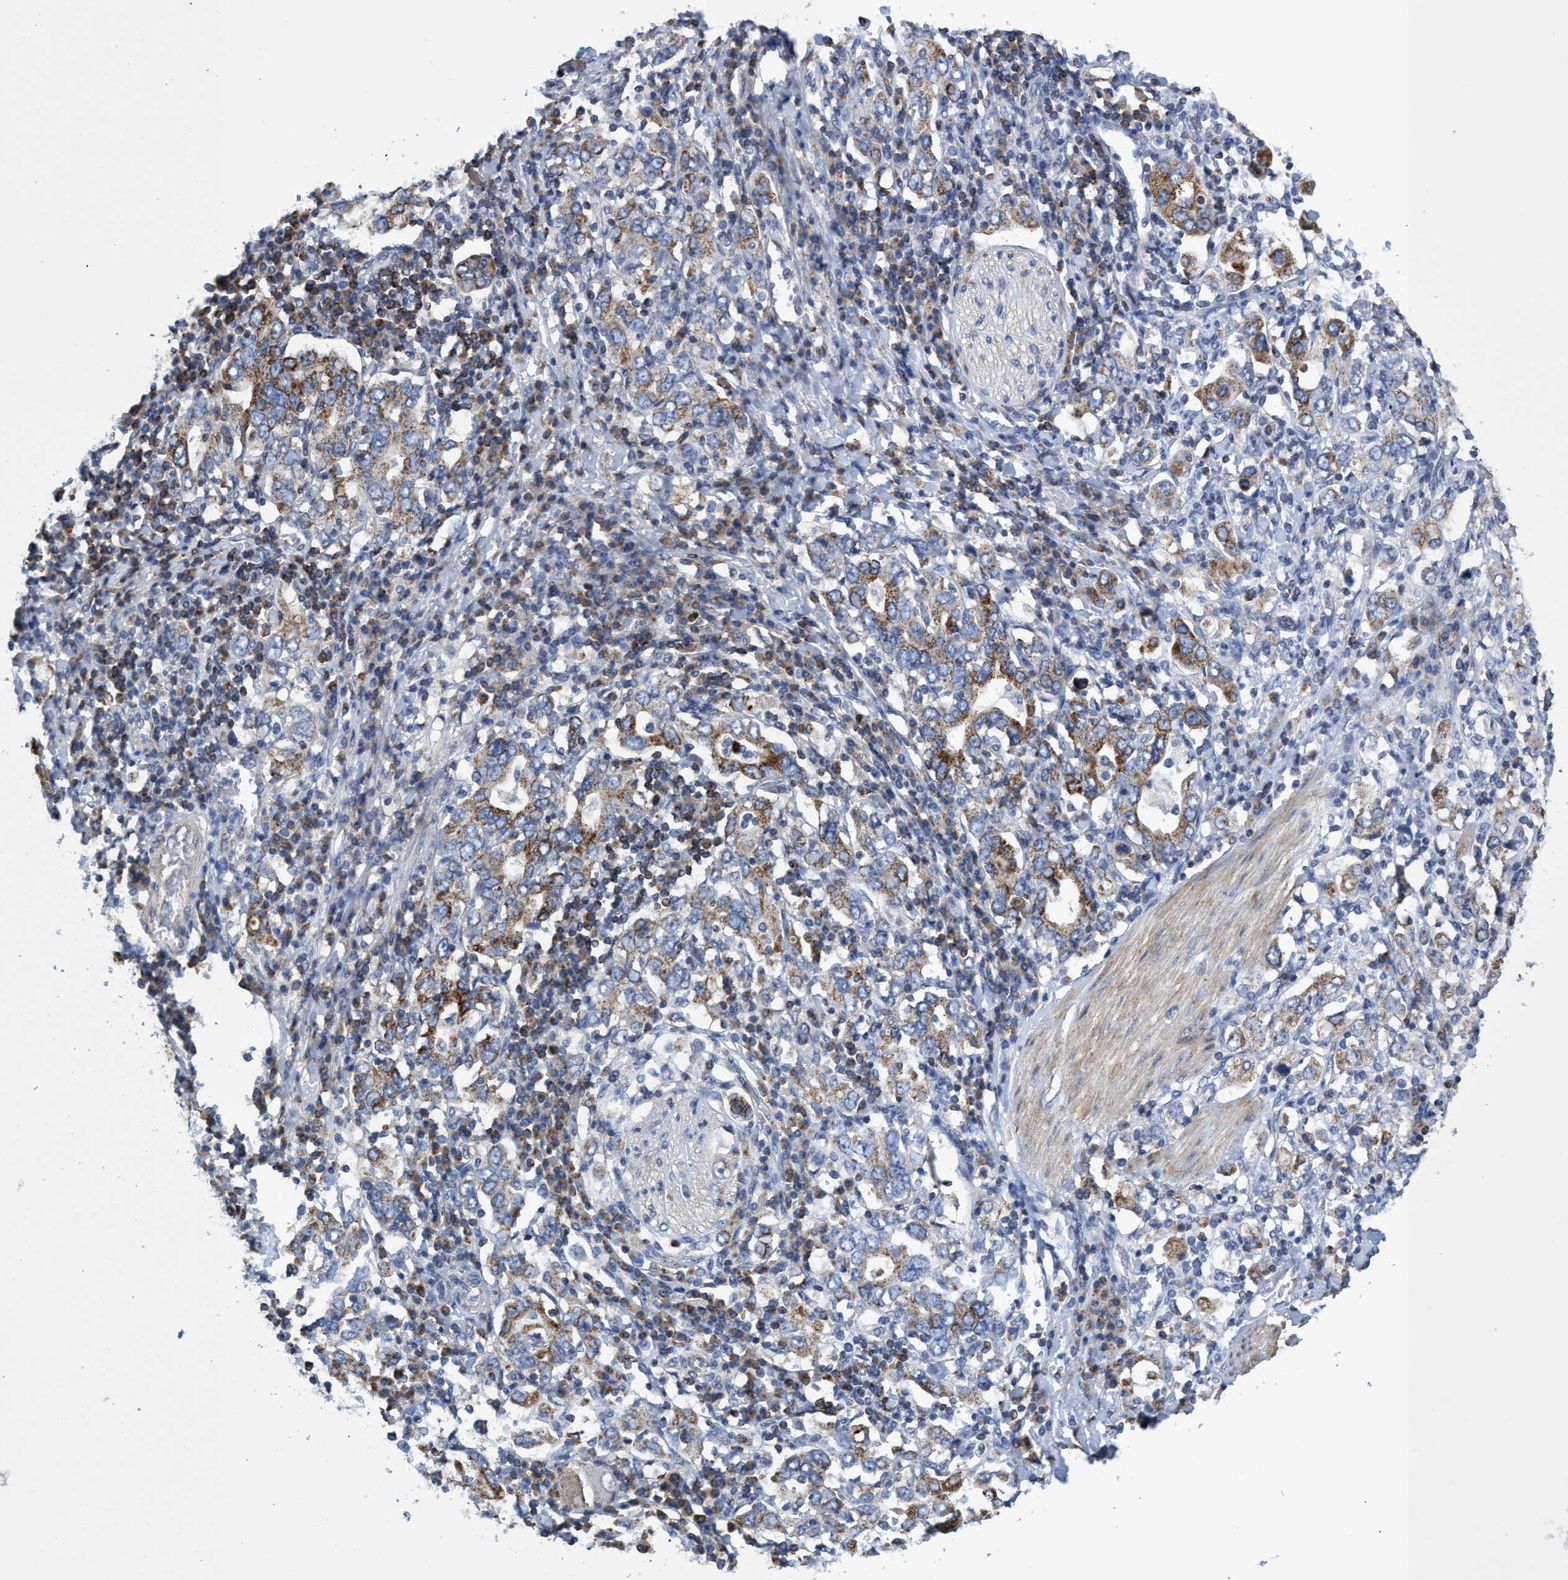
{"staining": {"intensity": "moderate", "quantity": ">75%", "location": "cytoplasmic/membranous"}, "tissue": "stomach cancer", "cell_type": "Tumor cells", "image_type": "cancer", "snomed": [{"axis": "morphology", "description": "Adenocarcinoma, NOS"}, {"axis": "topography", "description": "Stomach, upper"}], "caption": "Immunohistochemical staining of human stomach cancer shows medium levels of moderate cytoplasmic/membranous expression in about >75% of tumor cells.", "gene": "CRYZ", "patient": {"sex": "male", "age": 62}}